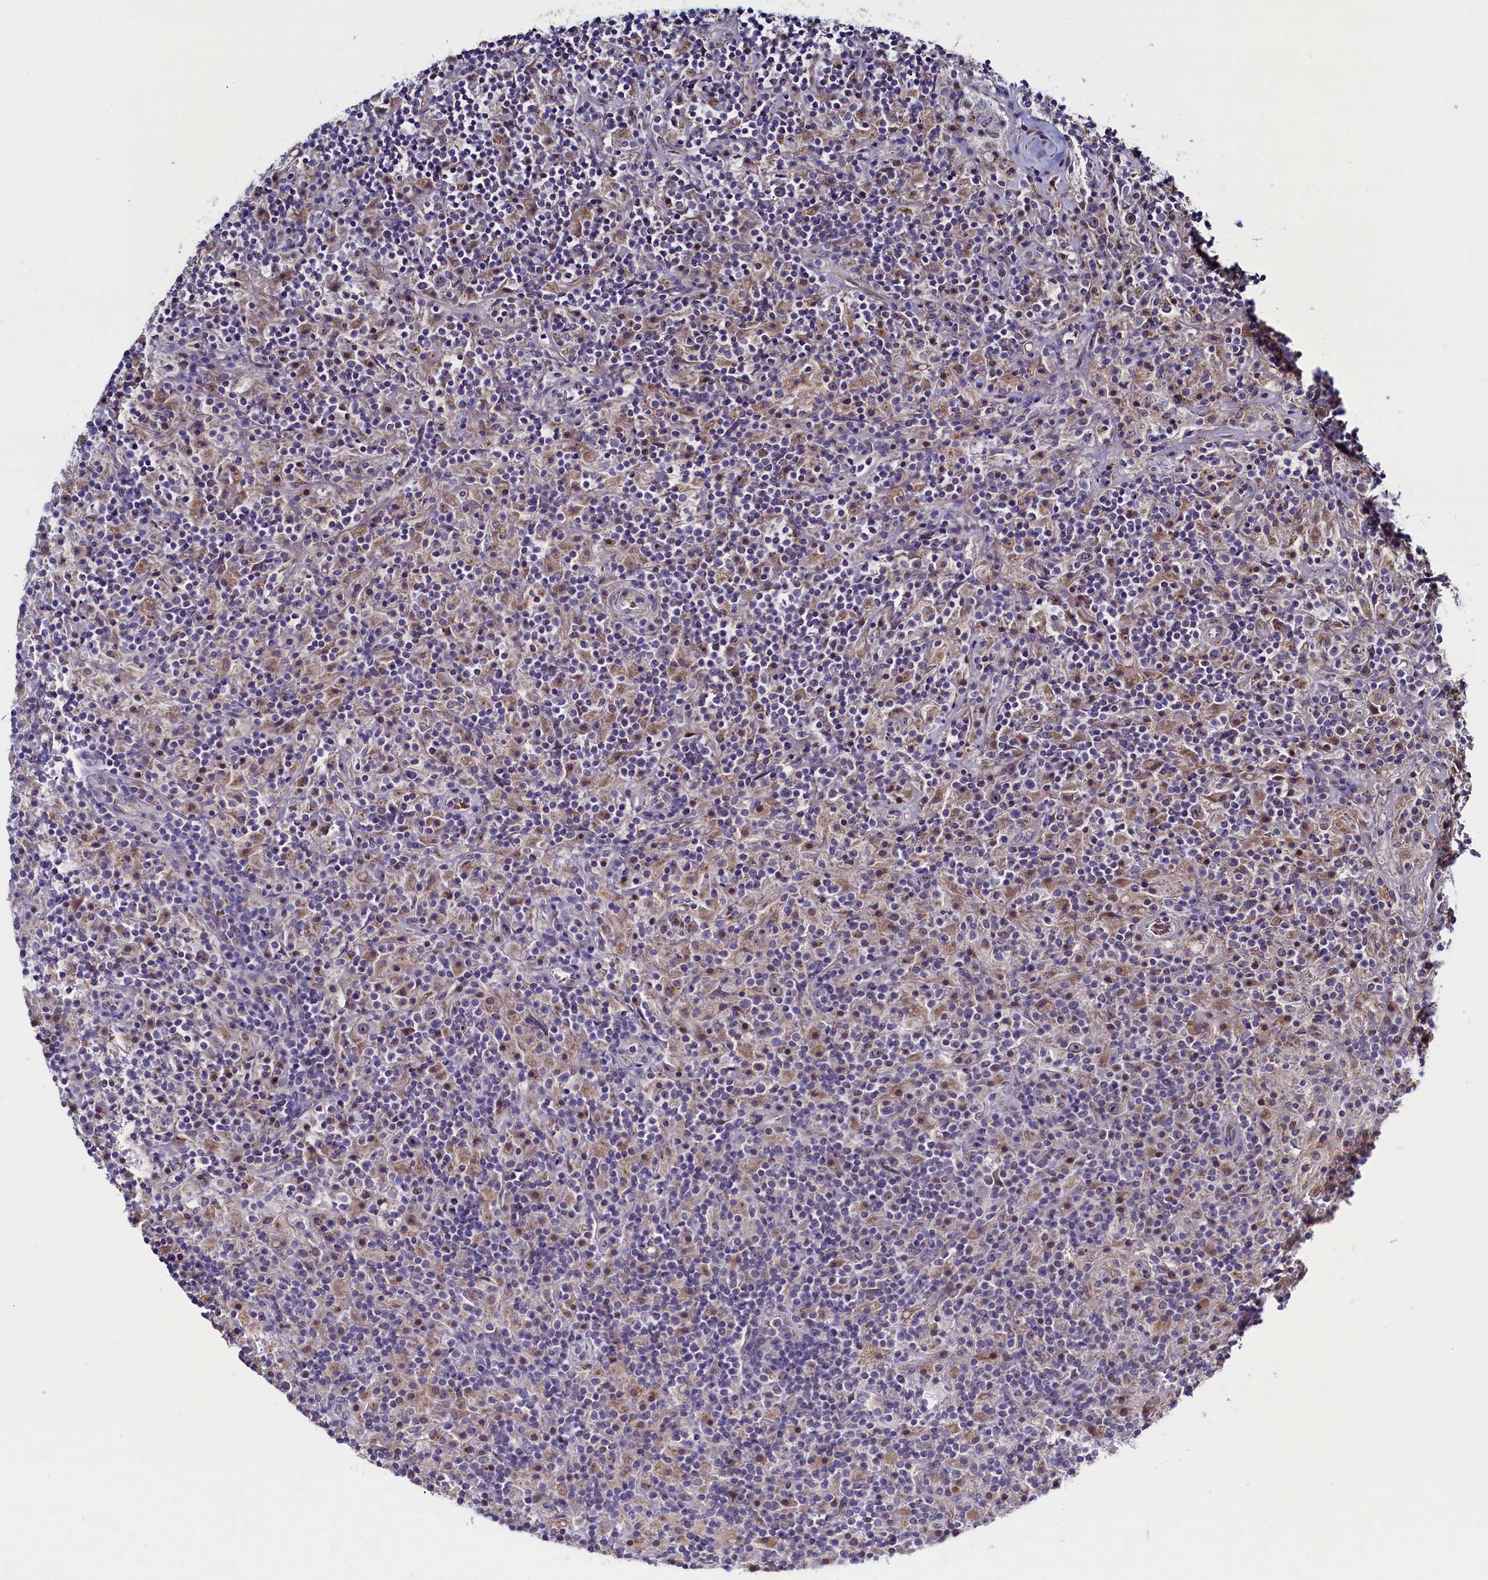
{"staining": {"intensity": "negative", "quantity": "none", "location": "none"}, "tissue": "lymphoma", "cell_type": "Tumor cells", "image_type": "cancer", "snomed": [{"axis": "morphology", "description": "Hodgkin's disease, NOS"}, {"axis": "topography", "description": "Lymph node"}], "caption": "Lymphoma was stained to show a protein in brown. There is no significant staining in tumor cells.", "gene": "GPR108", "patient": {"sex": "male", "age": 70}}